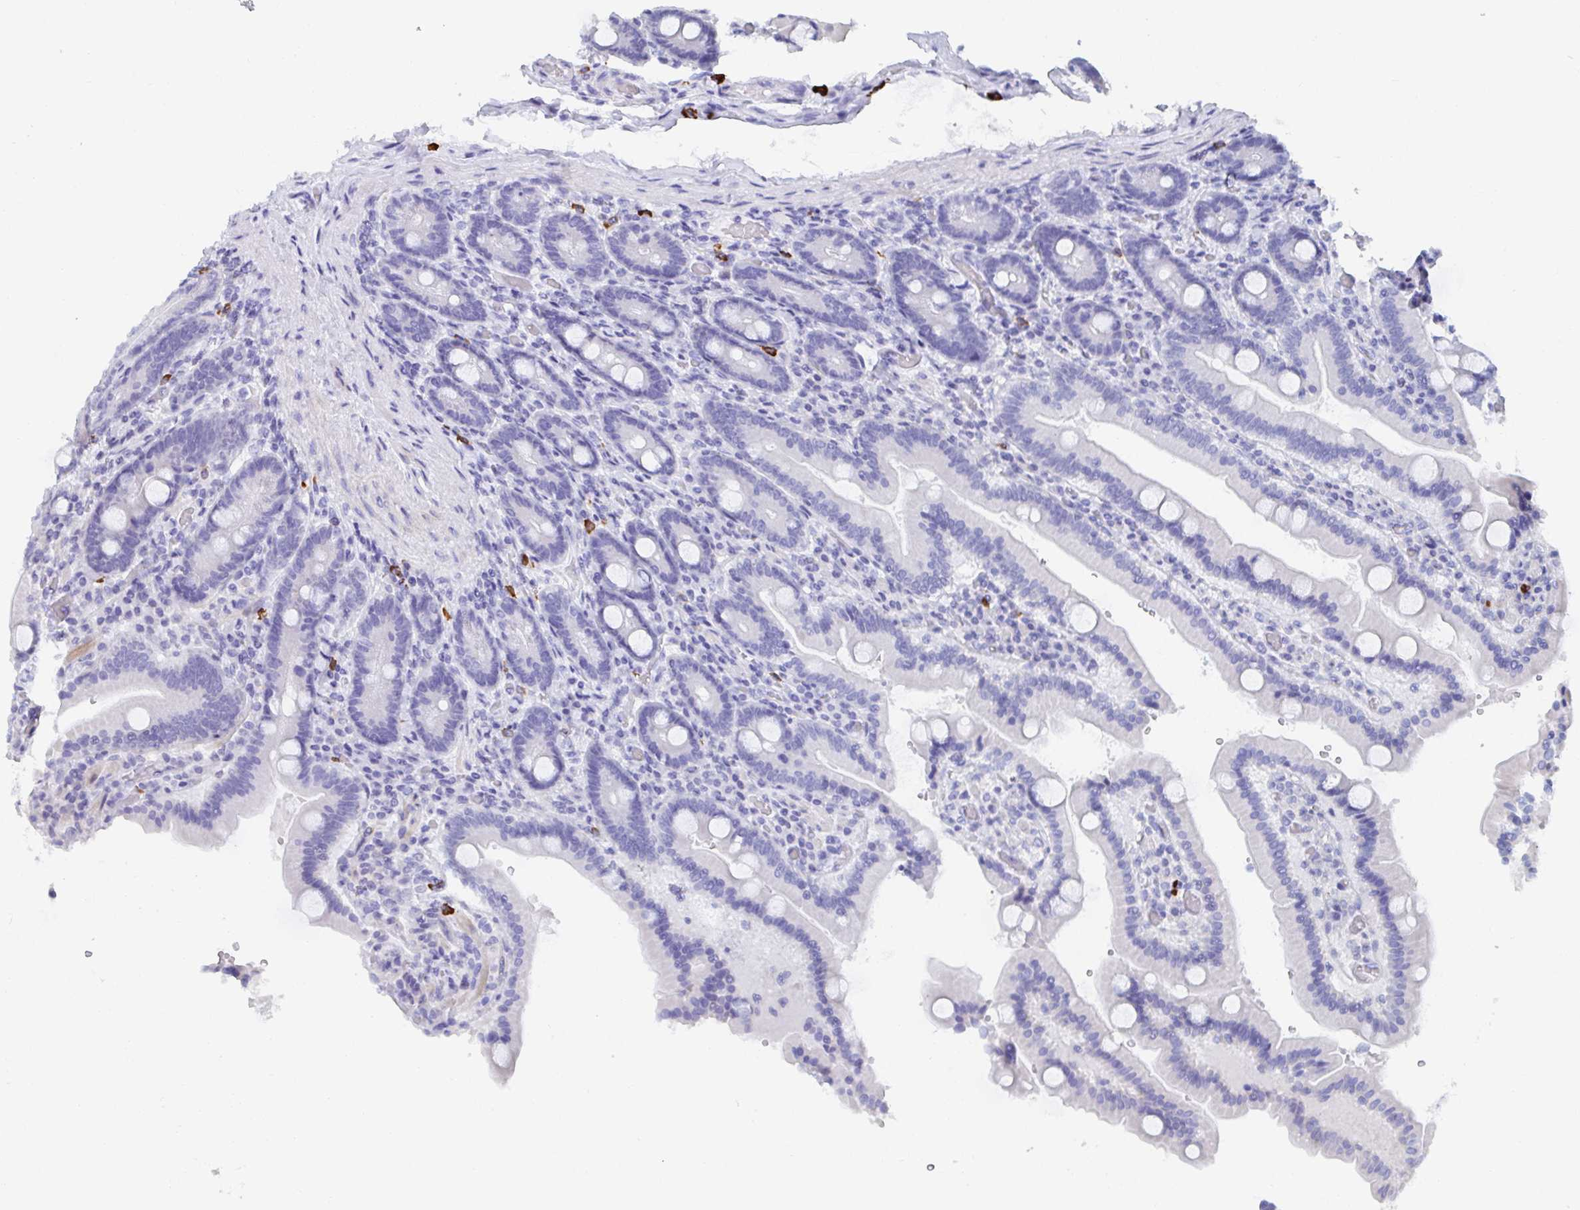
{"staining": {"intensity": "negative", "quantity": "none", "location": "none"}, "tissue": "duodenum", "cell_type": "Glandular cells", "image_type": "normal", "snomed": [{"axis": "morphology", "description": "Normal tissue, NOS"}, {"axis": "topography", "description": "Duodenum"}], "caption": "Immunohistochemistry (IHC) histopathology image of normal duodenum stained for a protein (brown), which demonstrates no expression in glandular cells. (DAB immunohistochemistry (IHC) visualized using brightfield microscopy, high magnification).", "gene": "GRIA1", "patient": {"sex": "female", "age": 62}}